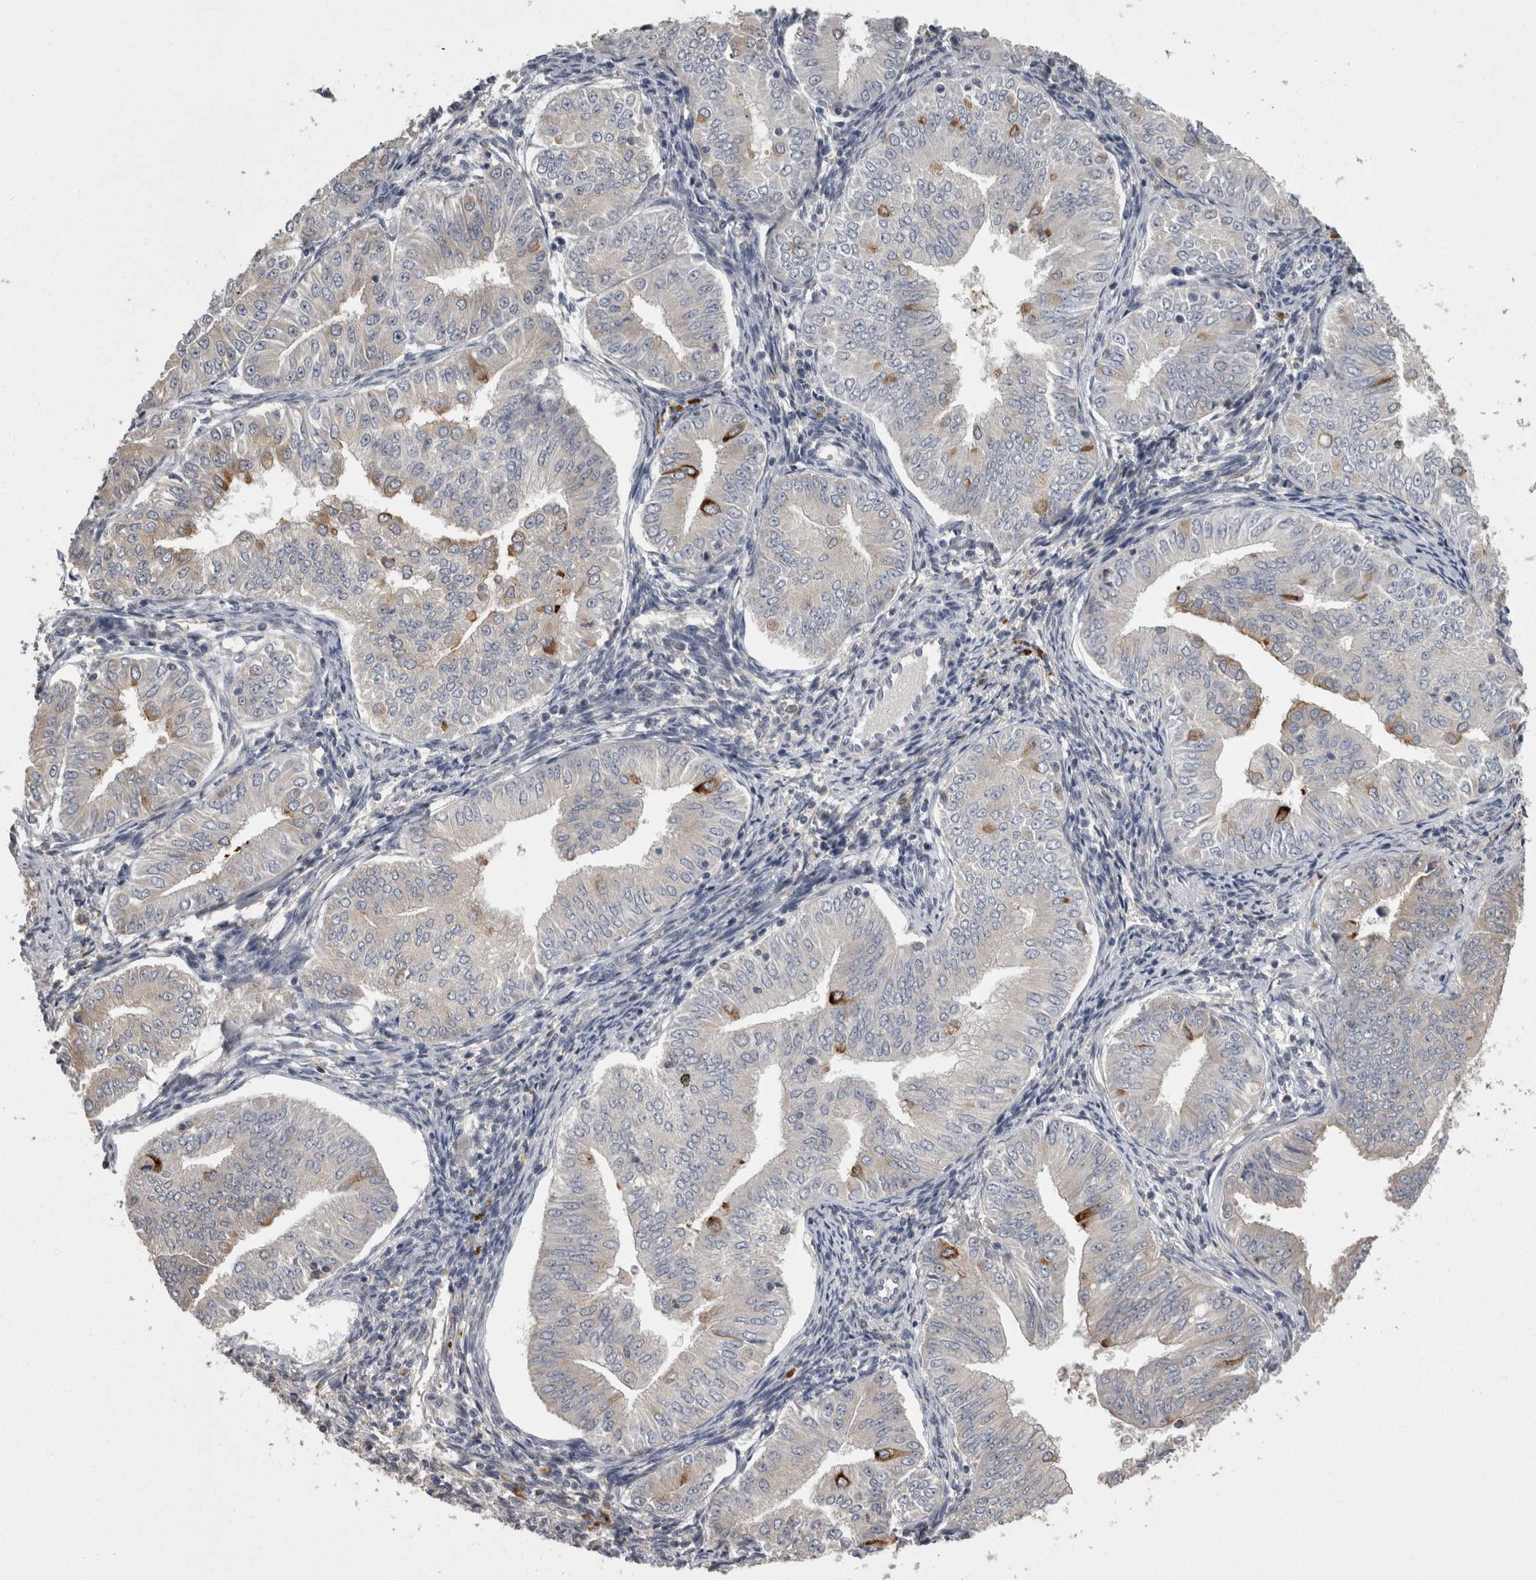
{"staining": {"intensity": "strong", "quantity": "<25%", "location": "cytoplasmic/membranous"}, "tissue": "endometrial cancer", "cell_type": "Tumor cells", "image_type": "cancer", "snomed": [{"axis": "morphology", "description": "Normal tissue, NOS"}, {"axis": "morphology", "description": "Adenocarcinoma, NOS"}, {"axis": "topography", "description": "Endometrium"}], "caption": "A medium amount of strong cytoplasmic/membranous staining is seen in approximately <25% of tumor cells in endometrial cancer (adenocarcinoma) tissue.", "gene": "PCM1", "patient": {"sex": "female", "age": 53}}